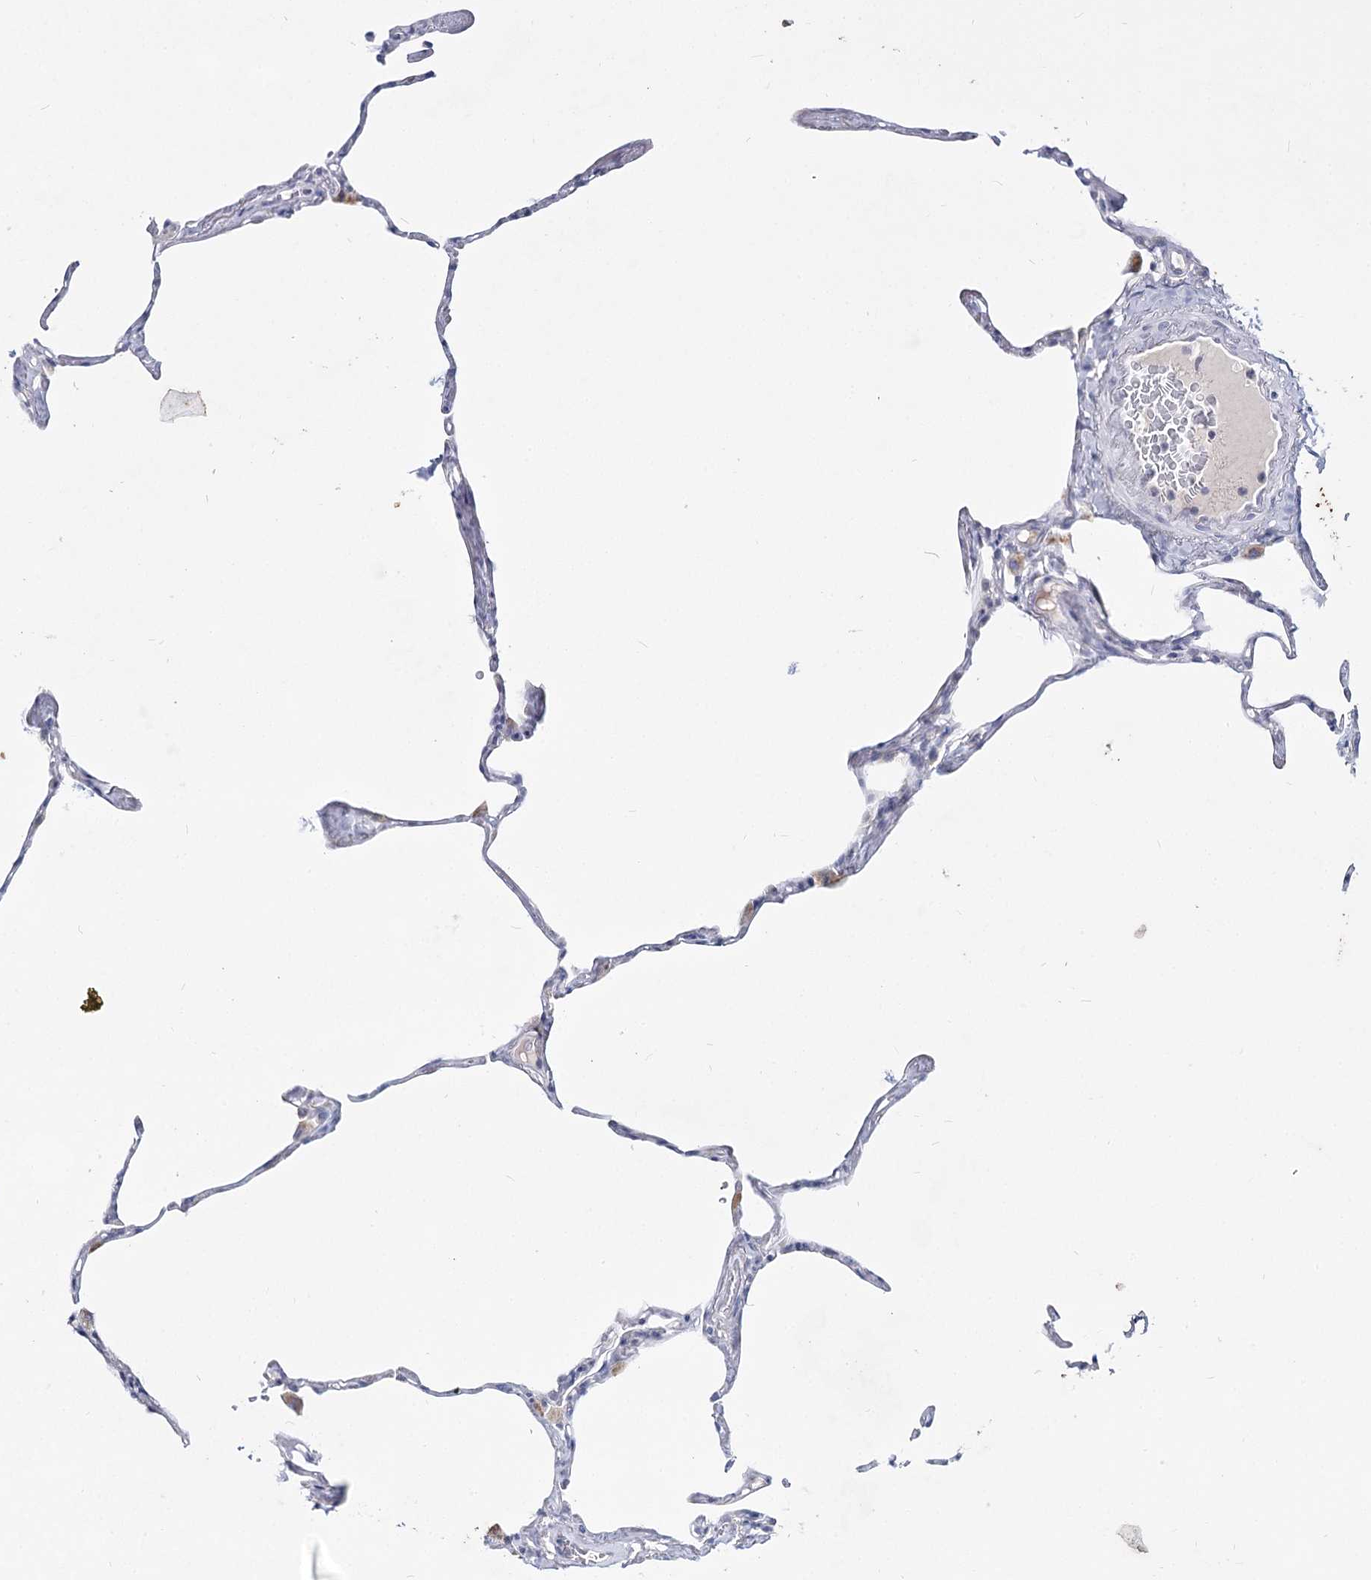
{"staining": {"intensity": "negative", "quantity": "none", "location": "none"}, "tissue": "lung", "cell_type": "Alveolar cells", "image_type": "normal", "snomed": [{"axis": "morphology", "description": "Normal tissue, NOS"}, {"axis": "topography", "description": "Lung"}], "caption": "Lung stained for a protein using IHC demonstrates no positivity alveolar cells.", "gene": "CCDC73", "patient": {"sex": "male", "age": 65}}